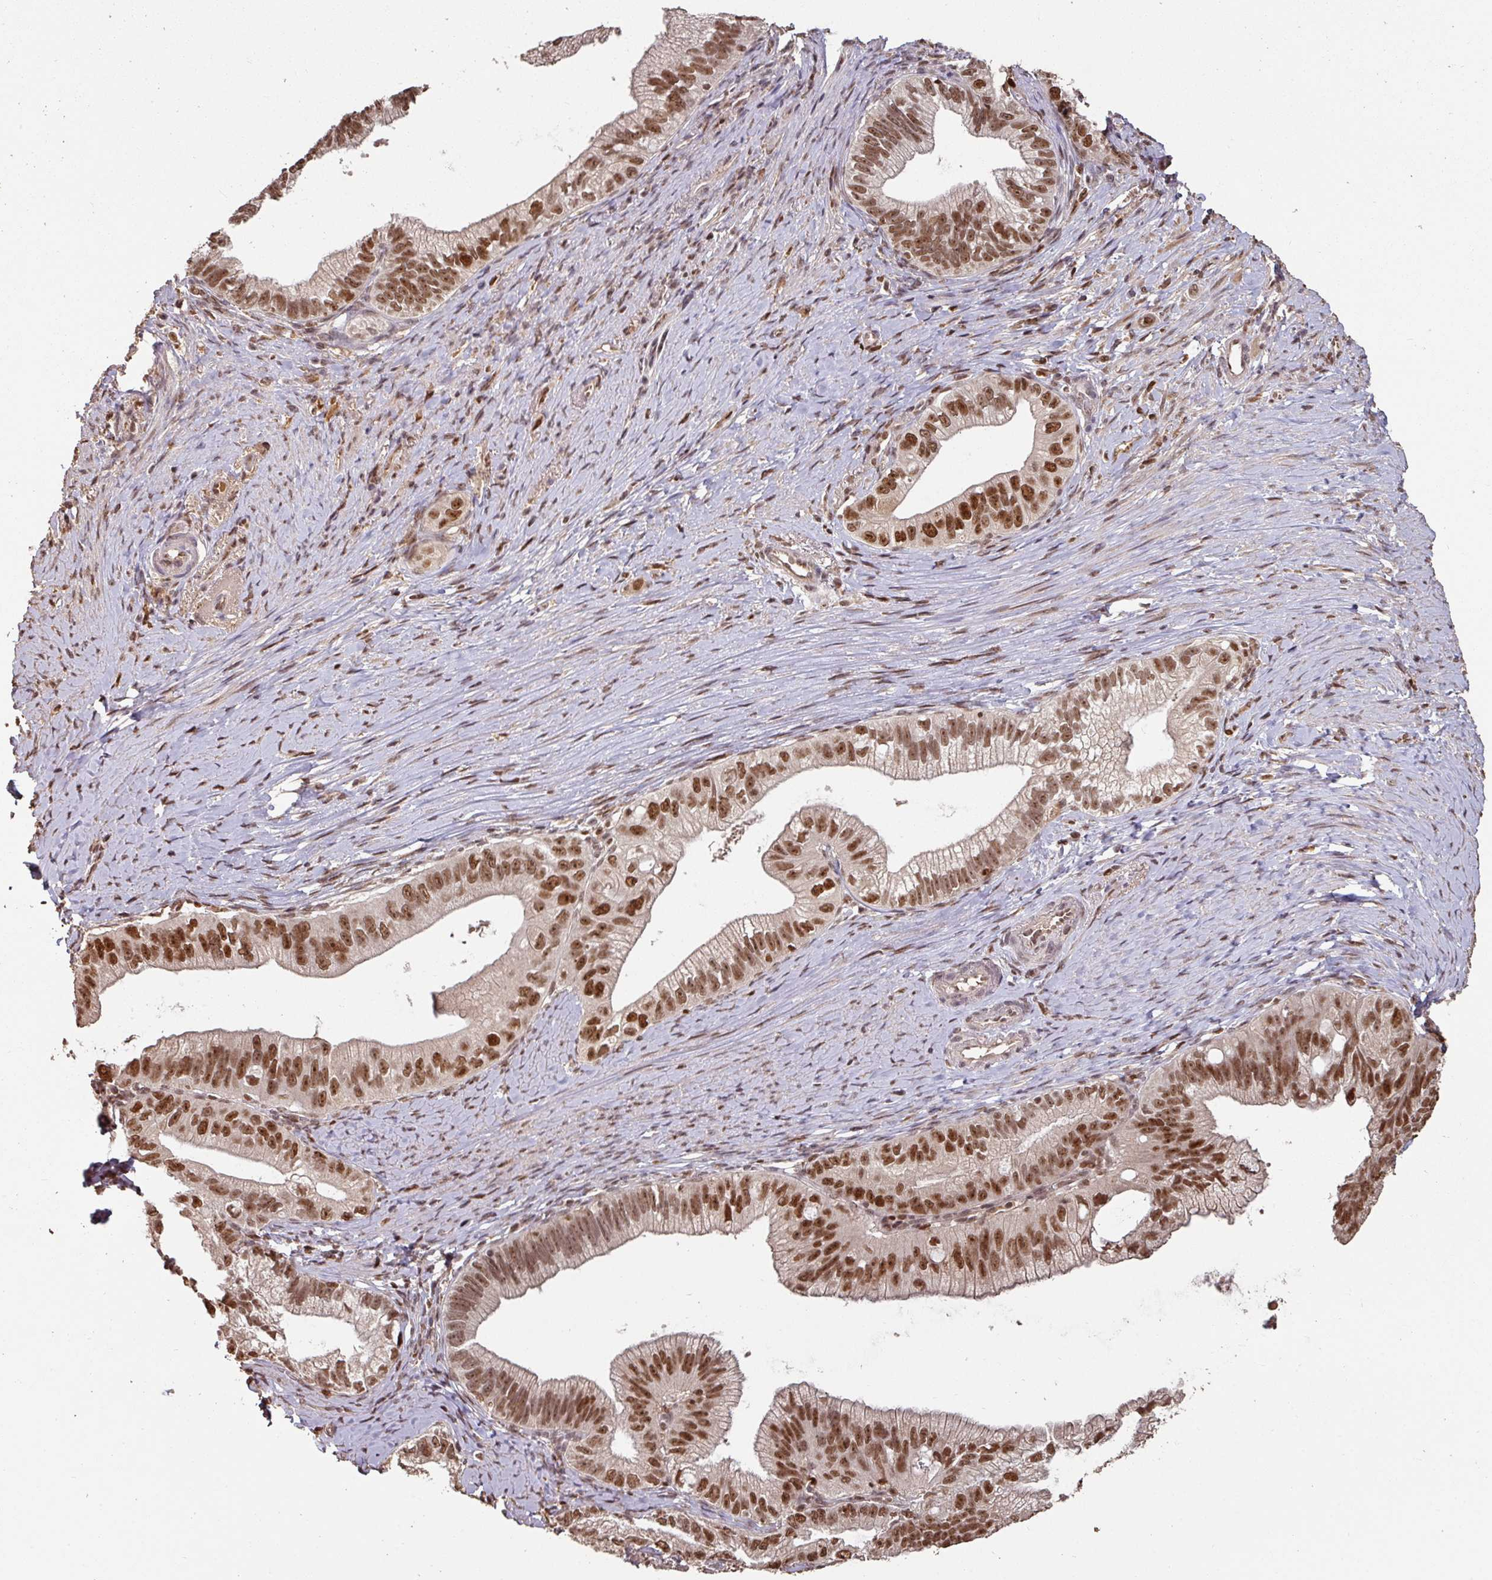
{"staining": {"intensity": "strong", "quantity": ">75%", "location": "nuclear"}, "tissue": "pancreatic cancer", "cell_type": "Tumor cells", "image_type": "cancer", "snomed": [{"axis": "morphology", "description": "Adenocarcinoma, NOS"}, {"axis": "topography", "description": "Pancreas"}], "caption": "Protein expression analysis of pancreatic cancer demonstrates strong nuclear expression in about >75% of tumor cells. Immunohistochemistry (ihc) stains the protein of interest in brown and the nuclei are stained blue.", "gene": "POLD1", "patient": {"sex": "male", "age": 70}}